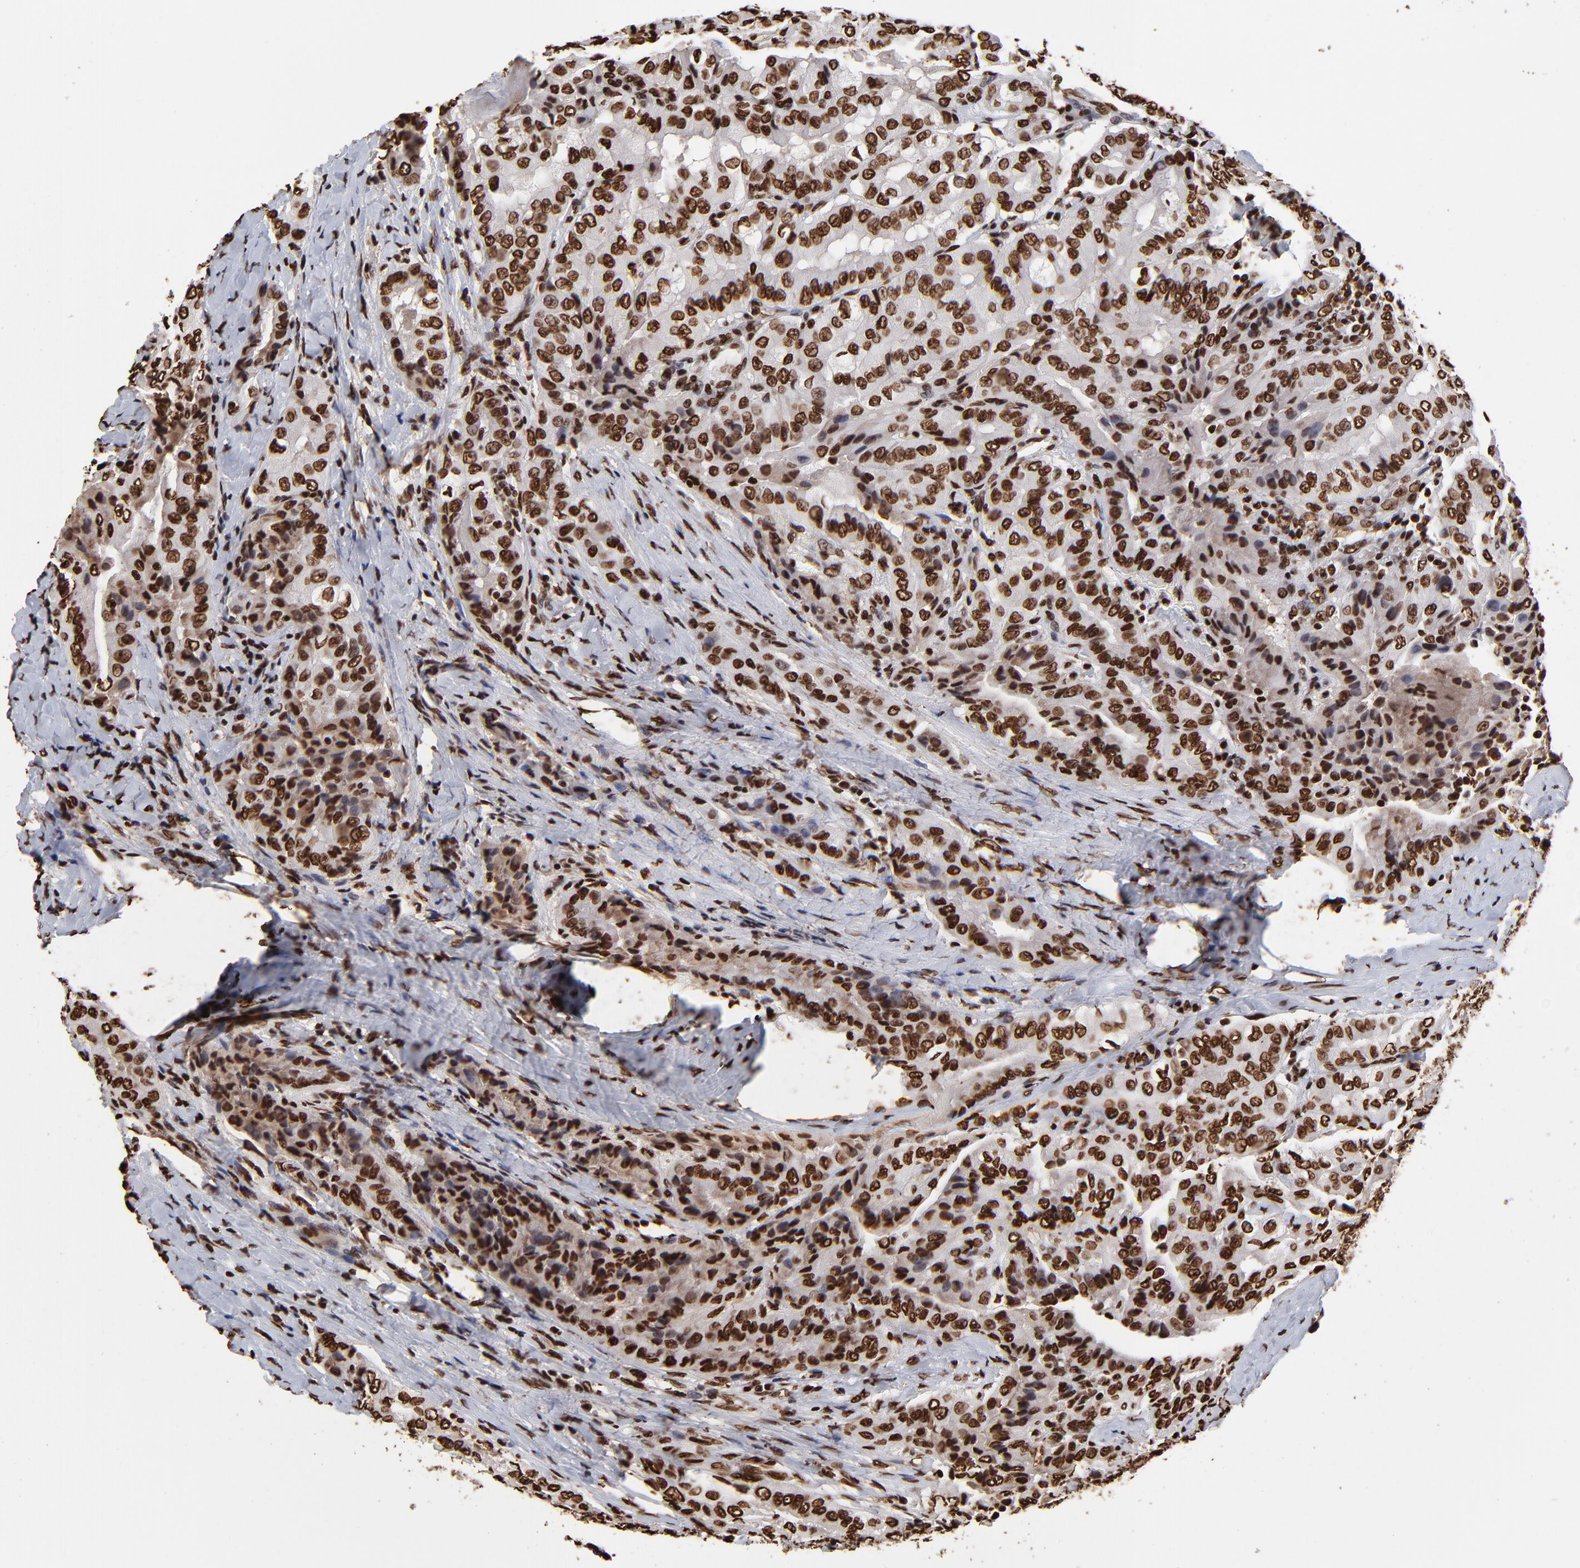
{"staining": {"intensity": "strong", "quantity": ">75%", "location": "nuclear"}, "tissue": "thyroid cancer", "cell_type": "Tumor cells", "image_type": "cancer", "snomed": [{"axis": "morphology", "description": "Papillary adenocarcinoma, NOS"}, {"axis": "topography", "description": "Thyroid gland"}], "caption": "The immunohistochemical stain highlights strong nuclear expression in tumor cells of thyroid papillary adenocarcinoma tissue.", "gene": "ZNF544", "patient": {"sex": "female", "age": 71}}